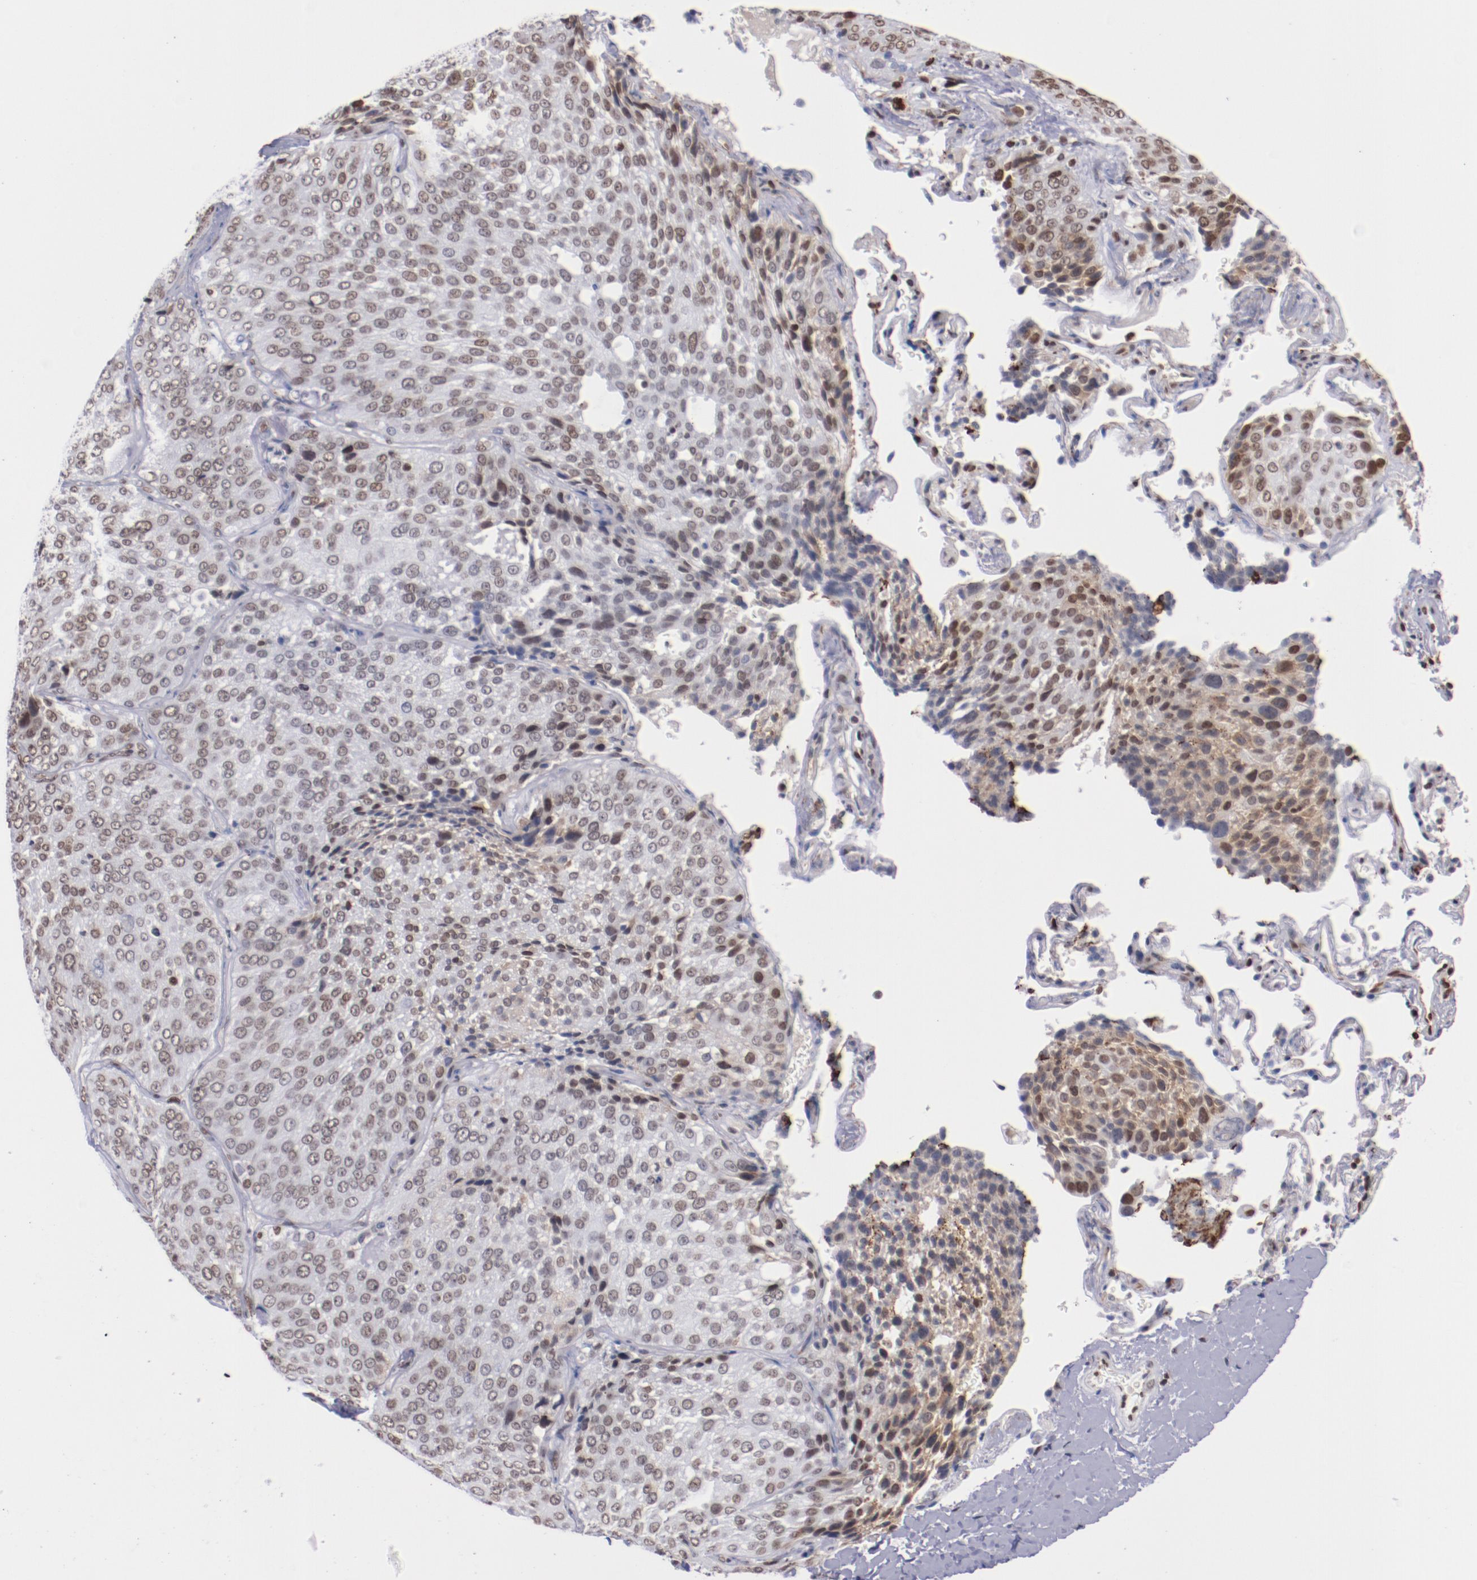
{"staining": {"intensity": "weak", "quantity": ">75%", "location": "nuclear"}, "tissue": "lung cancer", "cell_type": "Tumor cells", "image_type": "cancer", "snomed": [{"axis": "morphology", "description": "Squamous cell carcinoma, NOS"}, {"axis": "topography", "description": "Lung"}], "caption": "A brown stain labels weak nuclear staining of a protein in human lung cancer (squamous cell carcinoma) tumor cells.", "gene": "IFI16", "patient": {"sex": "male", "age": 54}}